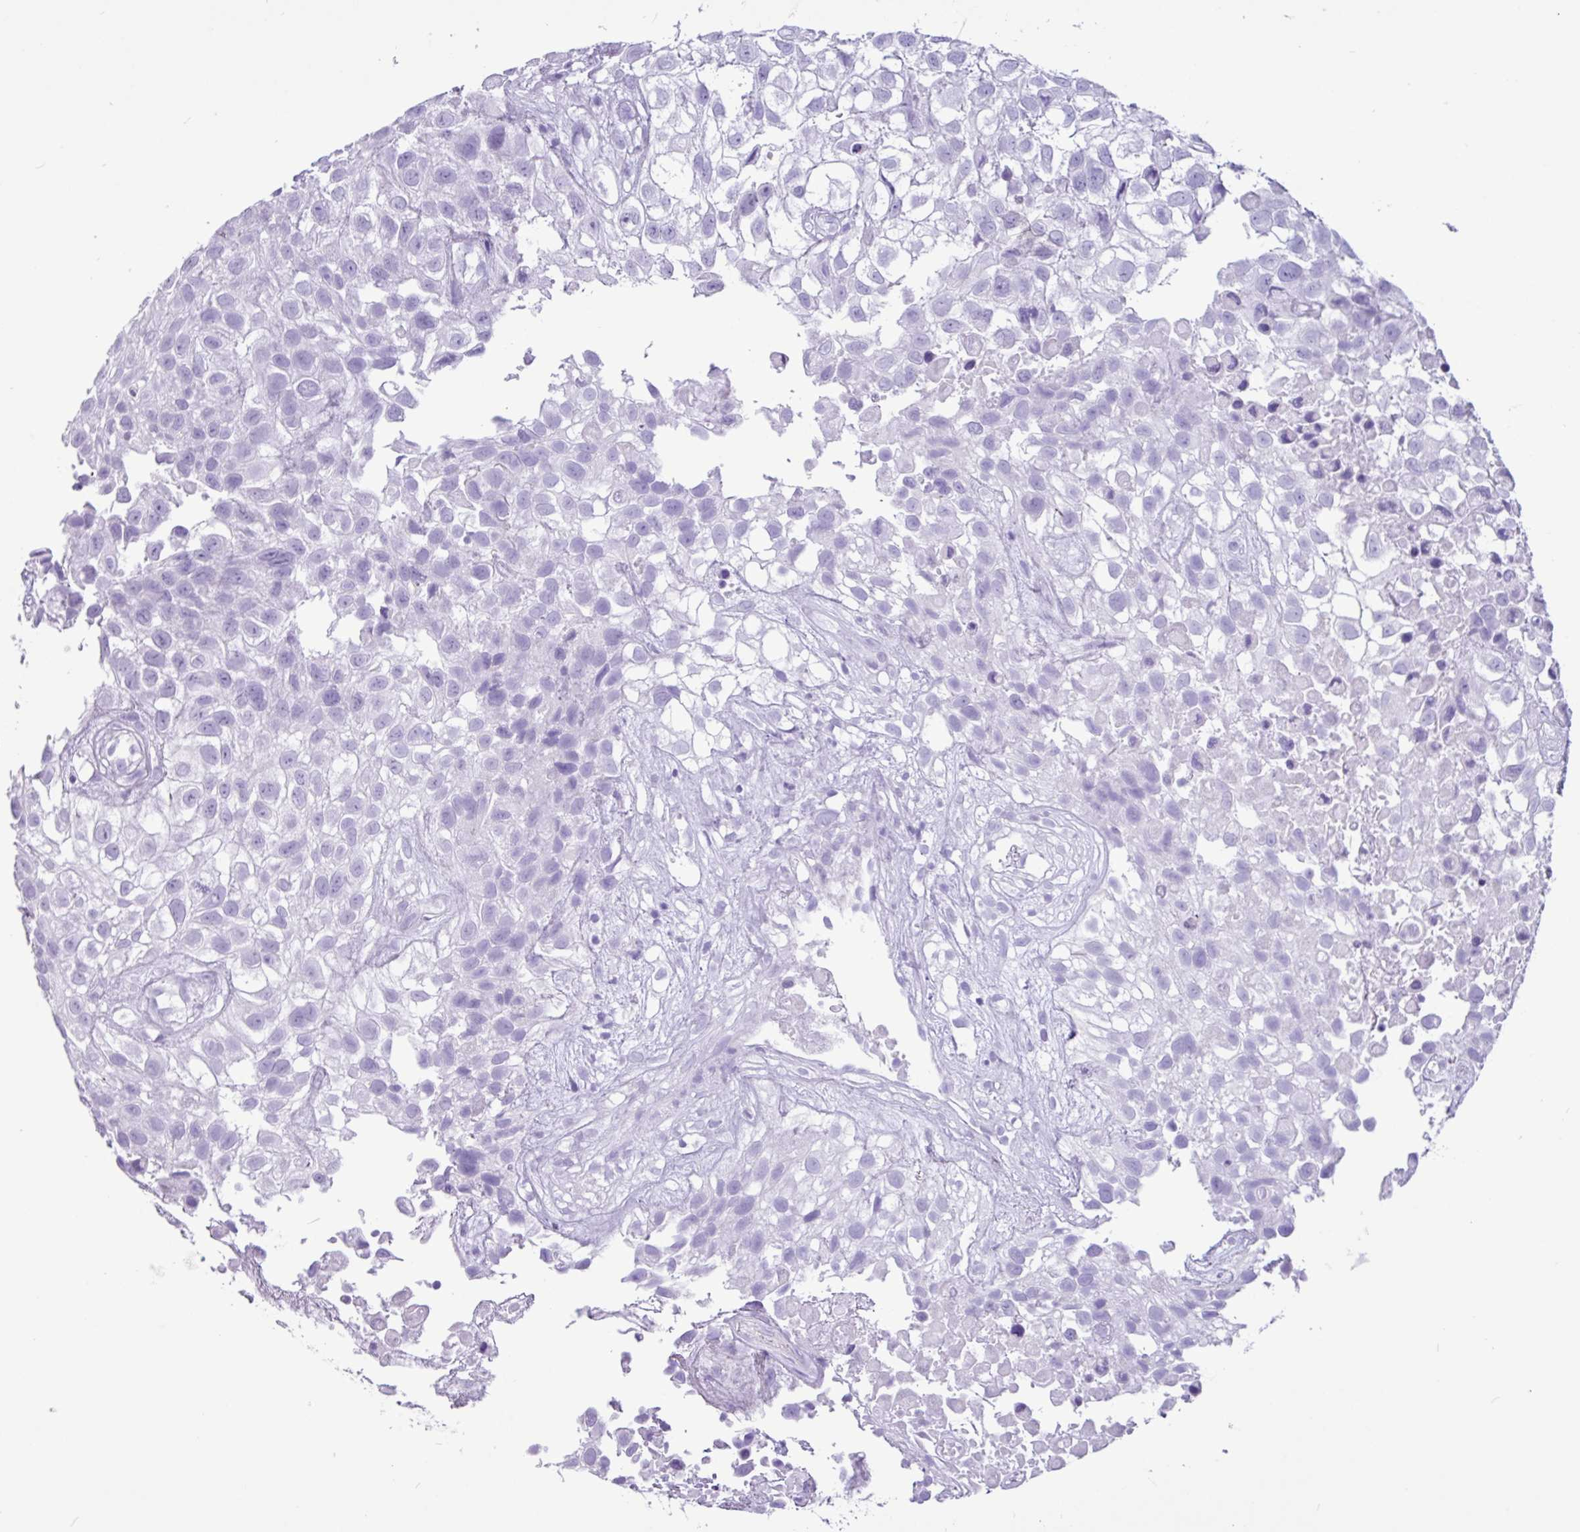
{"staining": {"intensity": "negative", "quantity": "none", "location": "none"}, "tissue": "urothelial cancer", "cell_type": "Tumor cells", "image_type": "cancer", "snomed": [{"axis": "morphology", "description": "Urothelial carcinoma, High grade"}, {"axis": "topography", "description": "Urinary bladder"}], "caption": "A high-resolution photomicrograph shows IHC staining of urothelial cancer, which displays no significant positivity in tumor cells.", "gene": "CKMT2", "patient": {"sex": "male", "age": 56}}